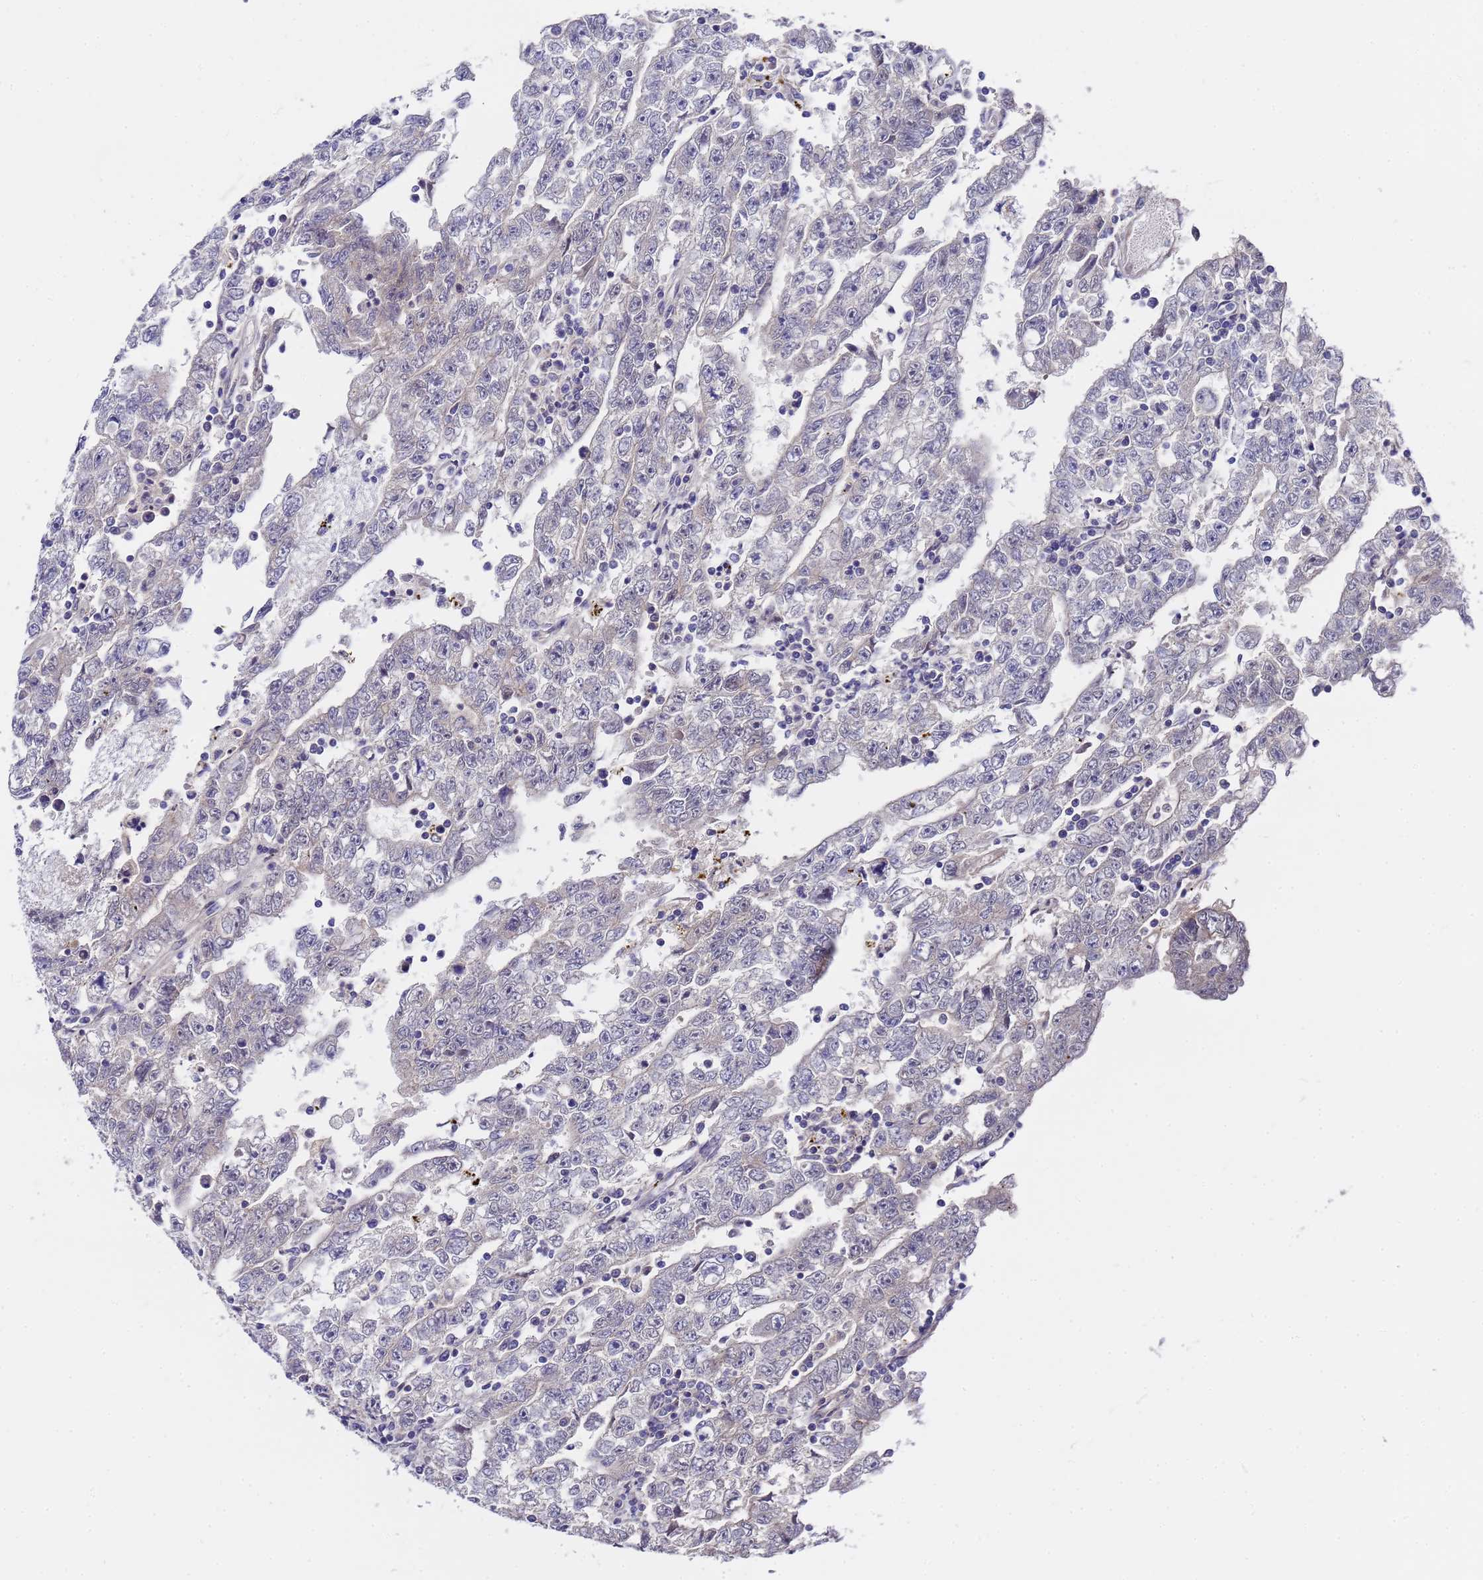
{"staining": {"intensity": "negative", "quantity": "none", "location": "none"}, "tissue": "testis cancer", "cell_type": "Tumor cells", "image_type": "cancer", "snomed": [{"axis": "morphology", "description": "Carcinoma, Embryonal, NOS"}, {"axis": "topography", "description": "Testis"}], "caption": "DAB immunohistochemical staining of human testis embryonal carcinoma exhibits no significant staining in tumor cells. (Brightfield microscopy of DAB (3,3'-diaminobenzidine) immunohistochemistry at high magnification).", "gene": "ANAPC13", "patient": {"sex": "male", "age": 25}}